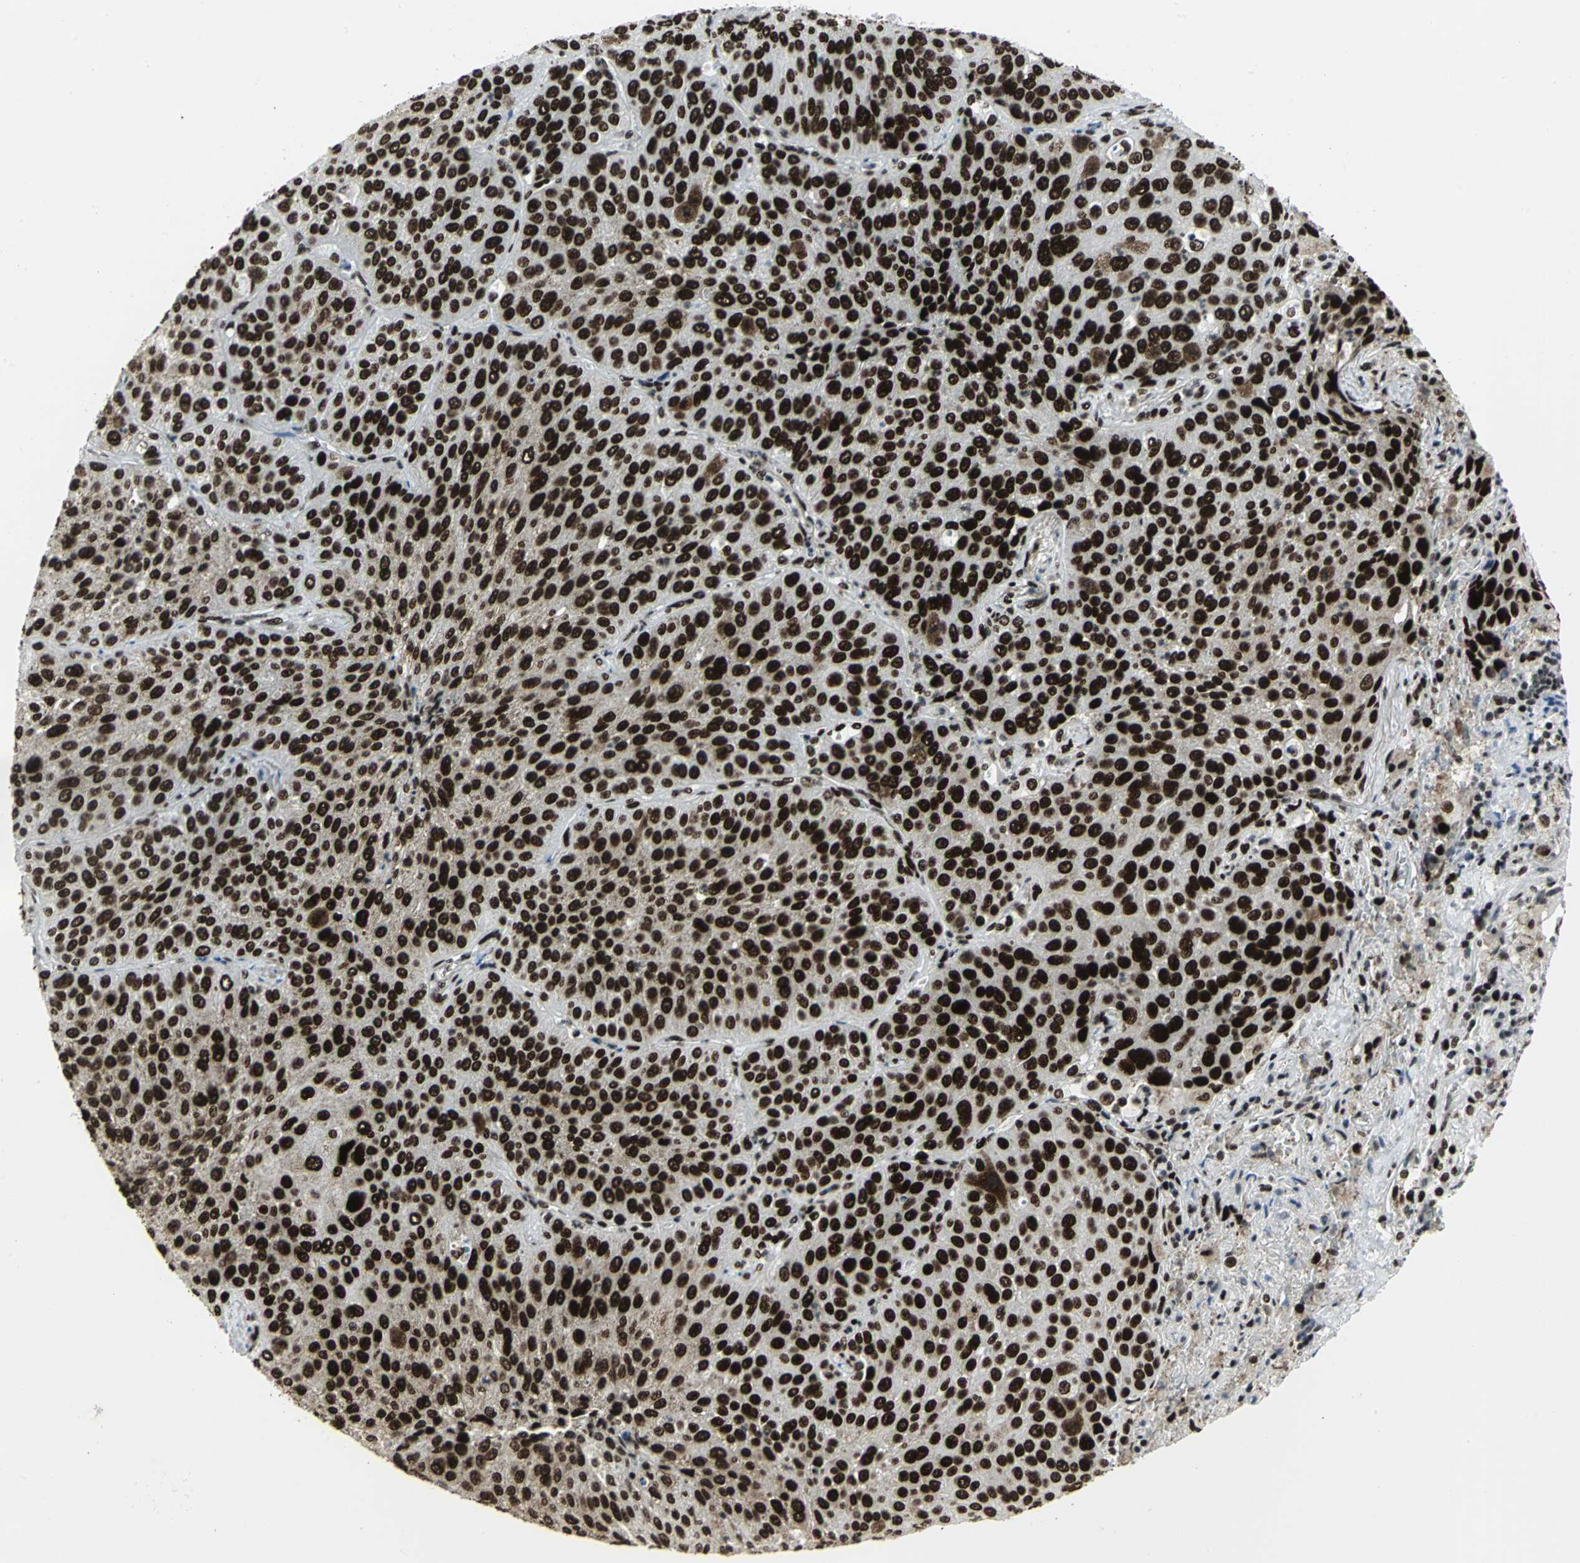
{"staining": {"intensity": "strong", "quantity": ">75%", "location": "nuclear"}, "tissue": "lung cancer", "cell_type": "Tumor cells", "image_type": "cancer", "snomed": [{"axis": "morphology", "description": "Squamous cell carcinoma, NOS"}, {"axis": "topography", "description": "Lung"}], "caption": "A high amount of strong nuclear positivity is identified in about >75% of tumor cells in lung squamous cell carcinoma tissue.", "gene": "SMARCA4", "patient": {"sex": "male", "age": 54}}